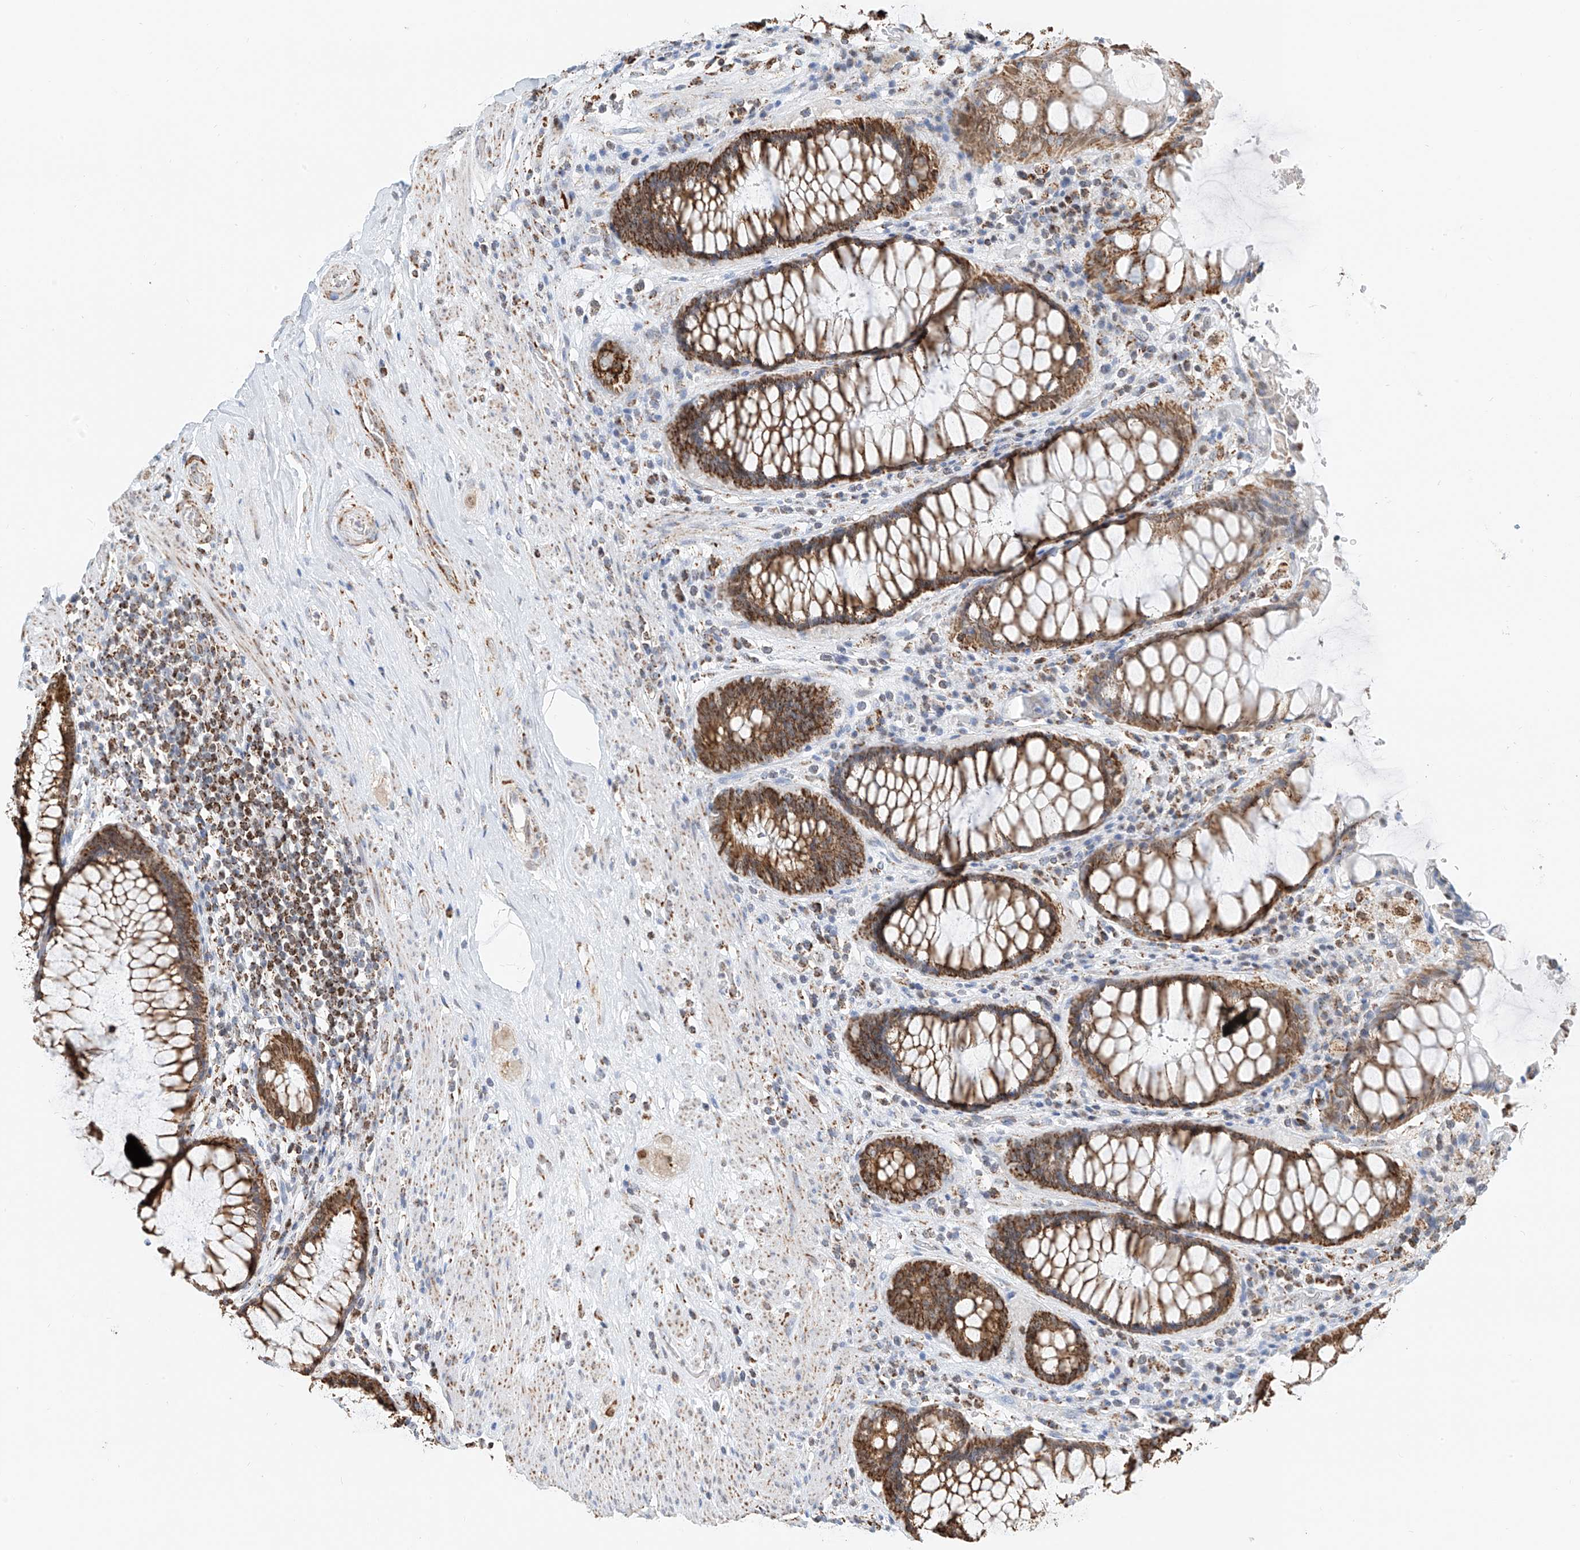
{"staining": {"intensity": "strong", "quantity": ">75%", "location": "cytoplasmic/membranous"}, "tissue": "rectum", "cell_type": "Glandular cells", "image_type": "normal", "snomed": [{"axis": "morphology", "description": "Normal tissue, NOS"}, {"axis": "topography", "description": "Rectum"}], "caption": "Strong cytoplasmic/membranous staining for a protein is present in about >75% of glandular cells of benign rectum using IHC.", "gene": "PPA2", "patient": {"sex": "male", "age": 64}}